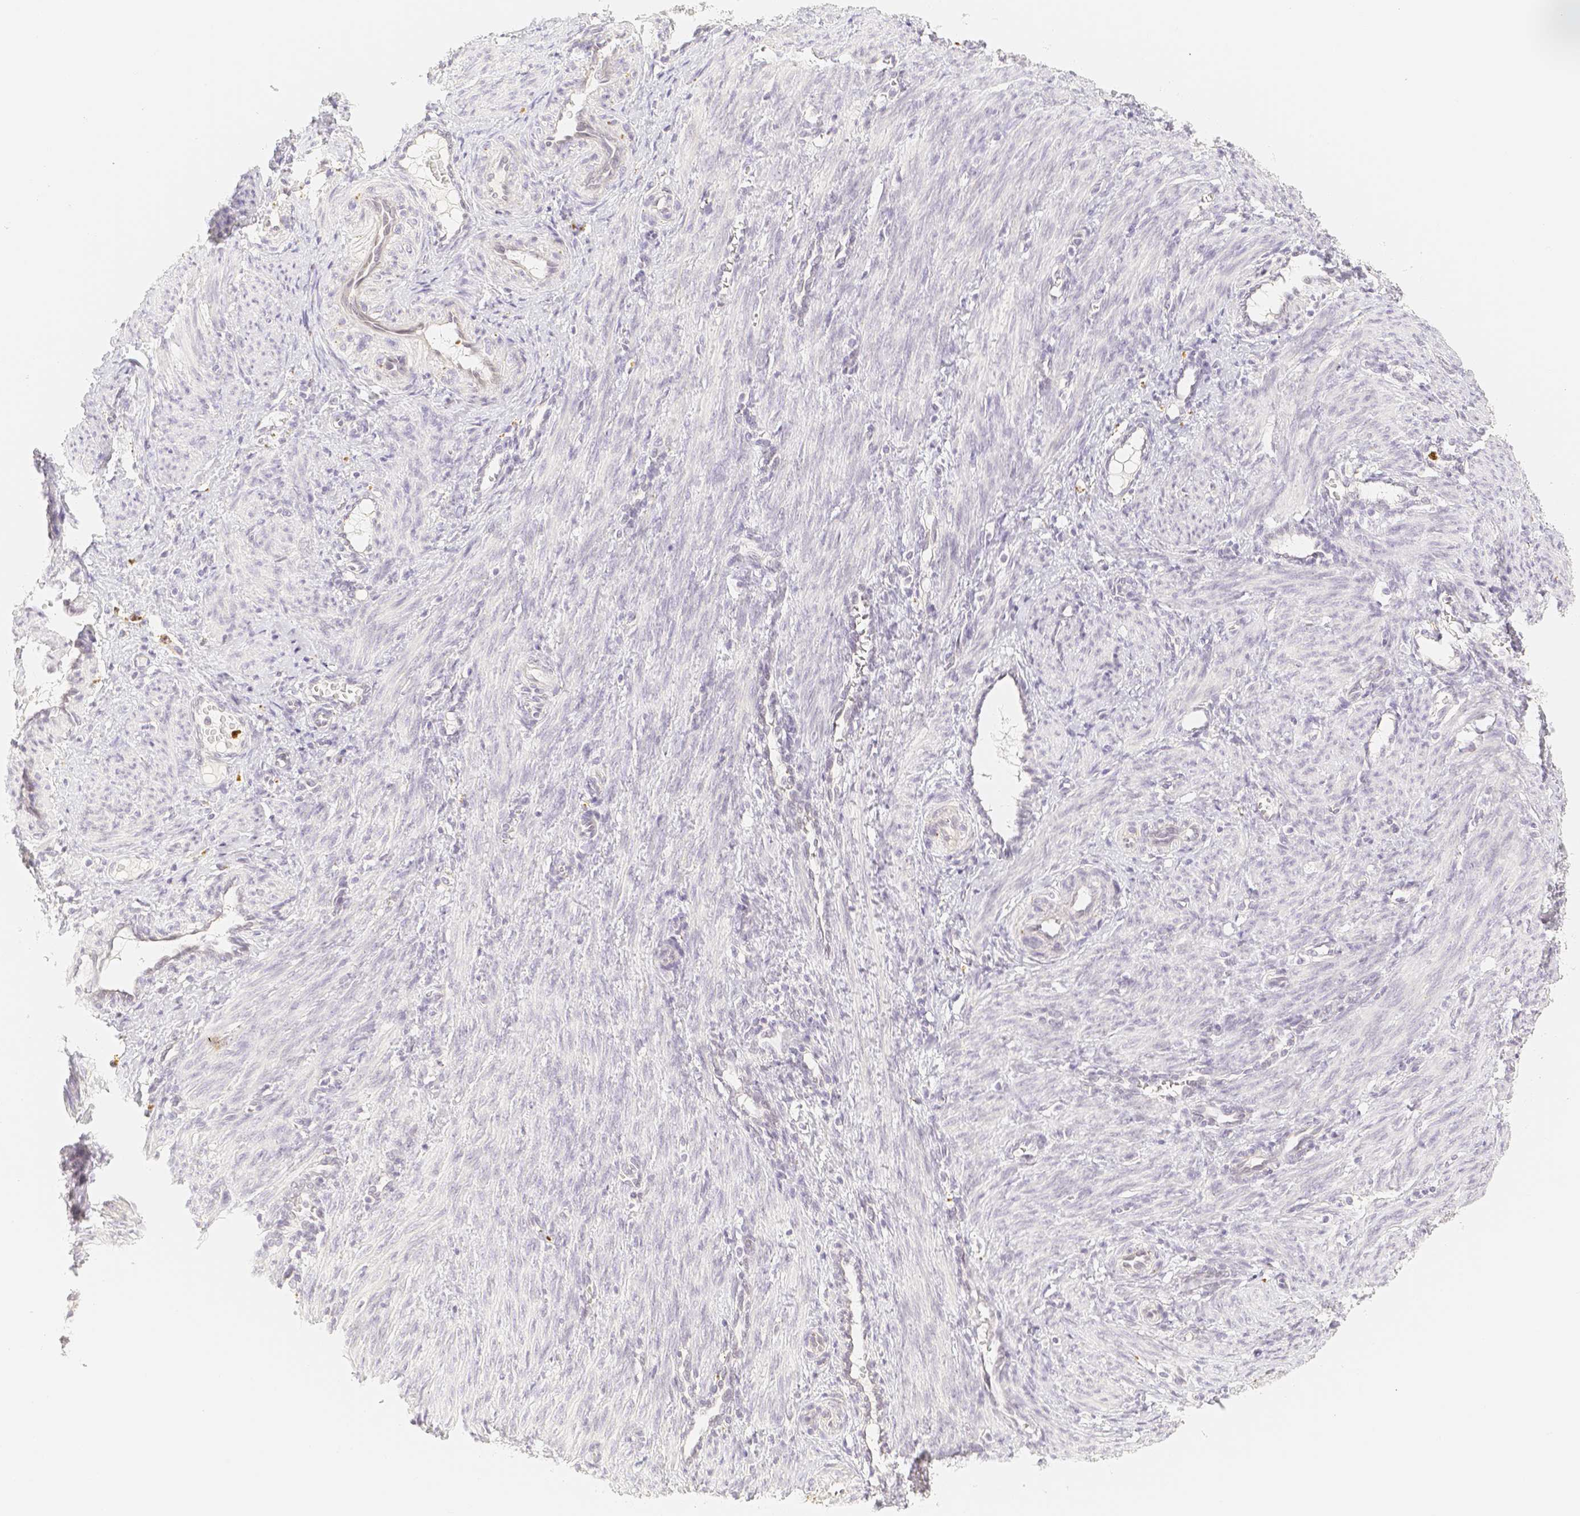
{"staining": {"intensity": "negative", "quantity": "none", "location": "none"}, "tissue": "smooth muscle", "cell_type": "Smooth muscle cells", "image_type": "normal", "snomed": [{"axis": "morphology", "description": "Normal tissue, NOS"}, {"axis": "topography", "description": "Endometrium"}], "caption": "This is an immunohistochemistry micrograph of unremarkable human smooth muscle. There is no positivity in smooth muscle cells.", "gene": "PADI4", "patient": {"sex": "female", "age": 33}}